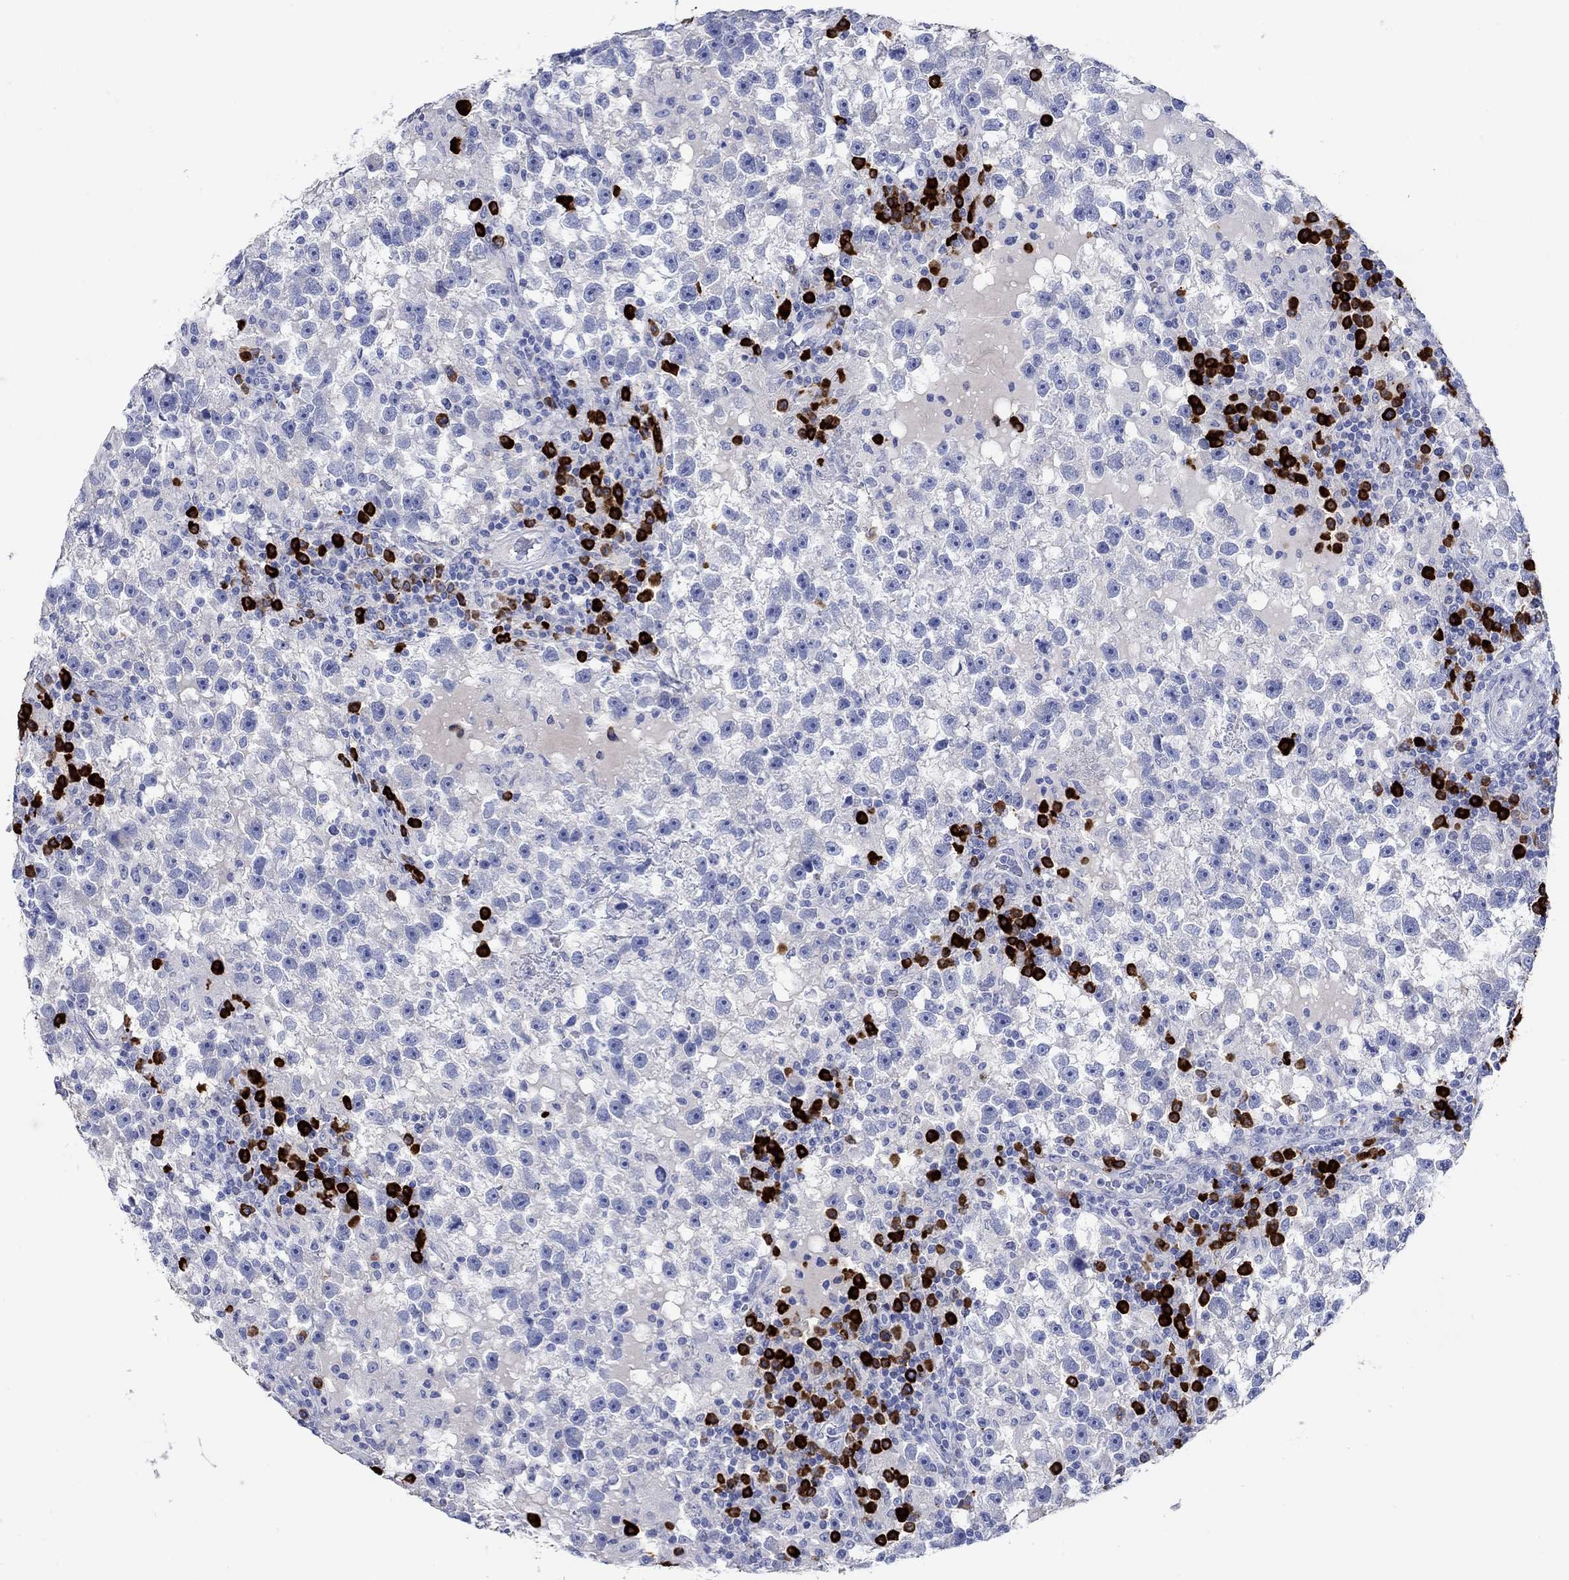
{"staining": {"intensity": "negative", "quantity": "none", "location": "none"}, "tissue": "testis cancer", "cell_type": "Tumor cells", "image_type": "cancer", "snomed": [{"axis": "morphology", "description": "Seminoma, NOS"}, {"axis": "topography", "description": "Testis"}], "caption": "High power microscopy histopathology image of an immunohistochemistry (IHC) histopathology image of testis seminoma, revealing no significant expression in tumor cells.", "gene": "P2RY6", "patient": {"sex": "male", "age": 47}}